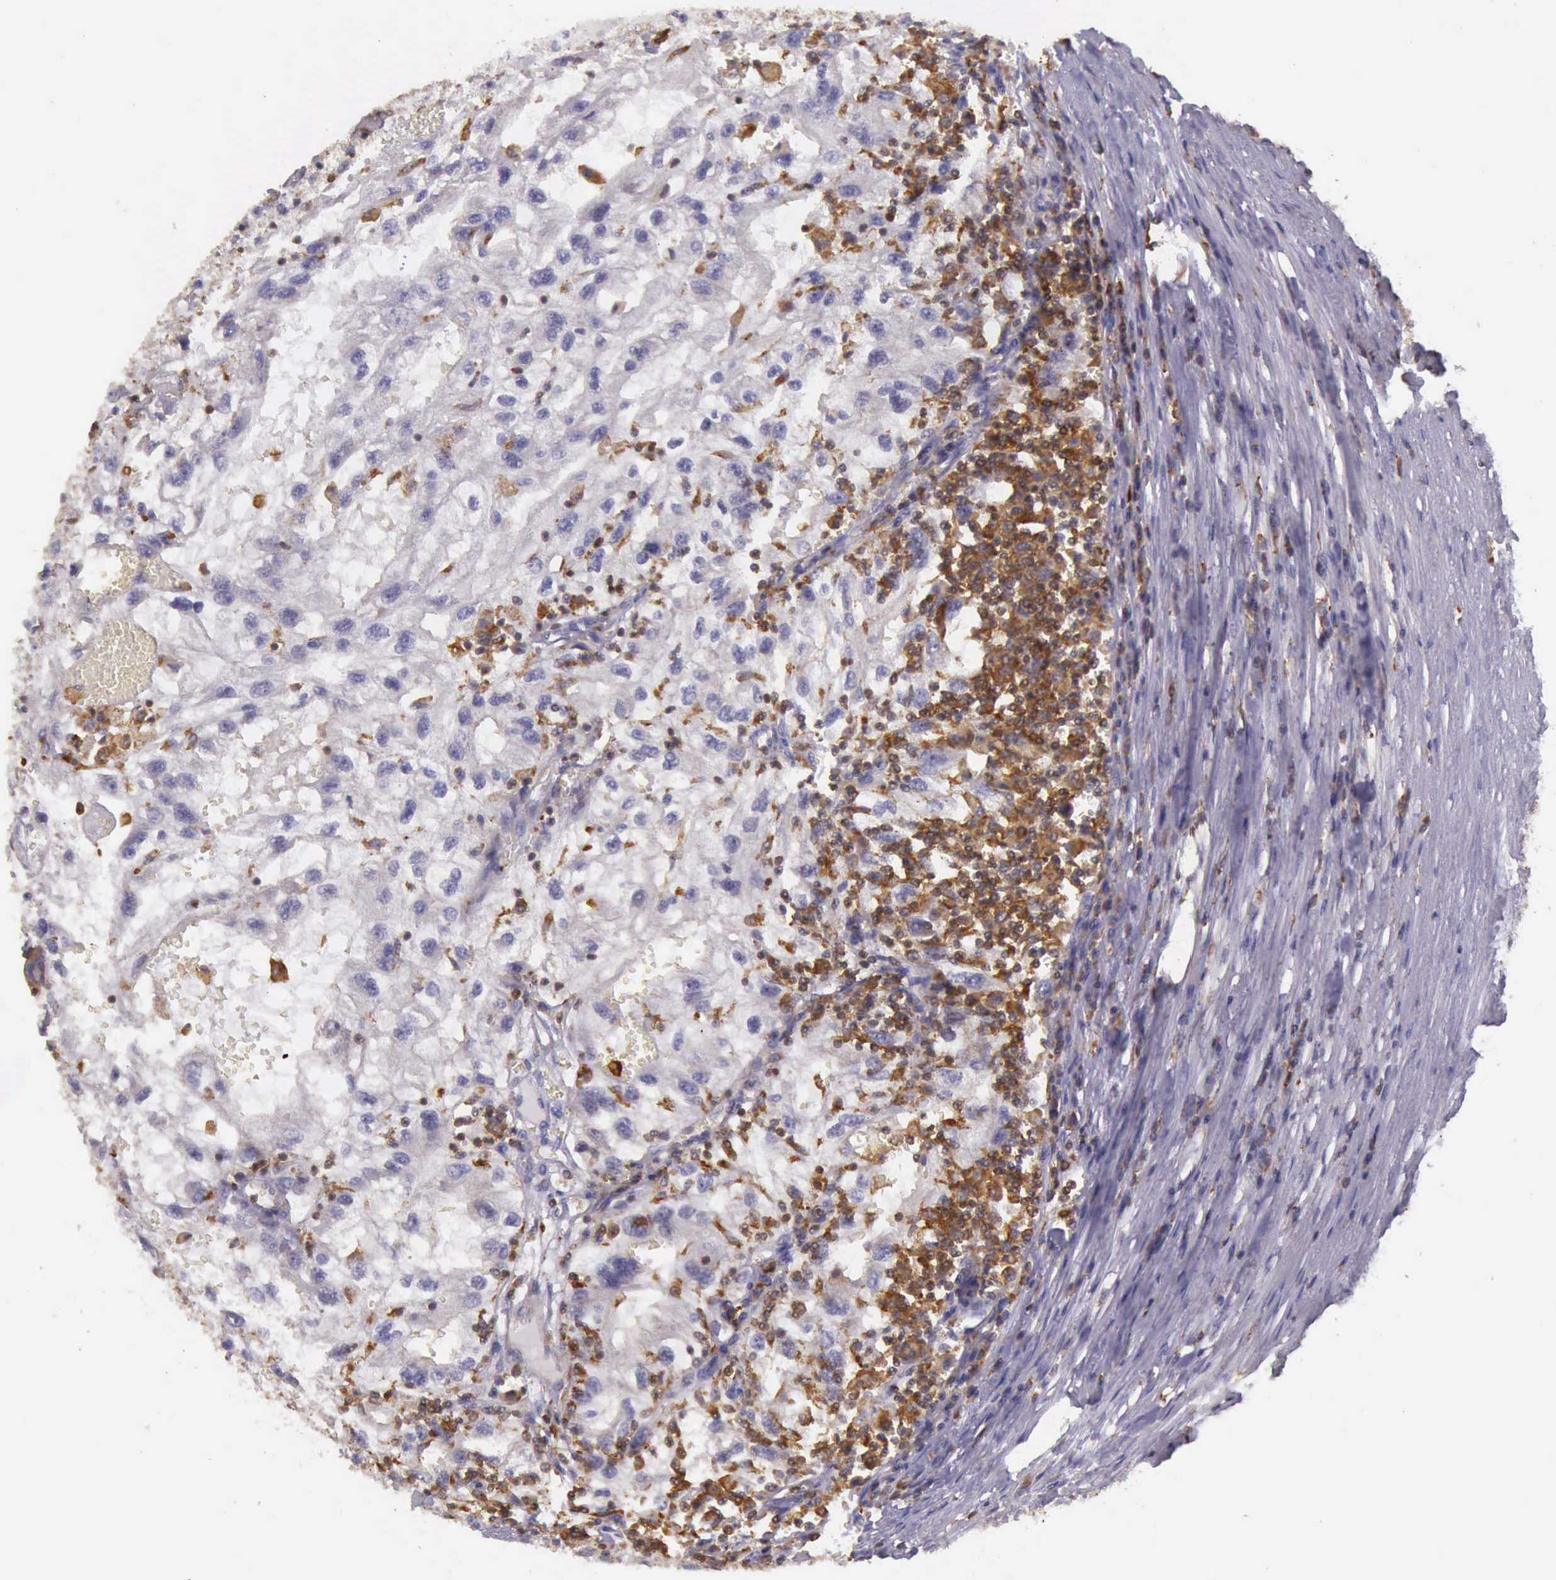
{"staining": {"intensity": "negative", "quantity": "none", "location": "none"}, "tissue": "renal cancer", "cell_type": "Tumor cells", "image_type": "cancer", "snomed": [{"axis": "morphology", "description": "Normal tissue, NOS"}, {"axis": "morphology", "description": "Adenocarcinoma, NOS"}, {"axis": "topography", "description": "Kidney"}], "caption": "DAB immunohistochemical staining of human renal adenocarcinoma demonstrates no significant expression in tumor cells. Nuclei are stained in blue.", "gene": "ARHGAP4", "patient": {"sex": "male", "age": 71}}